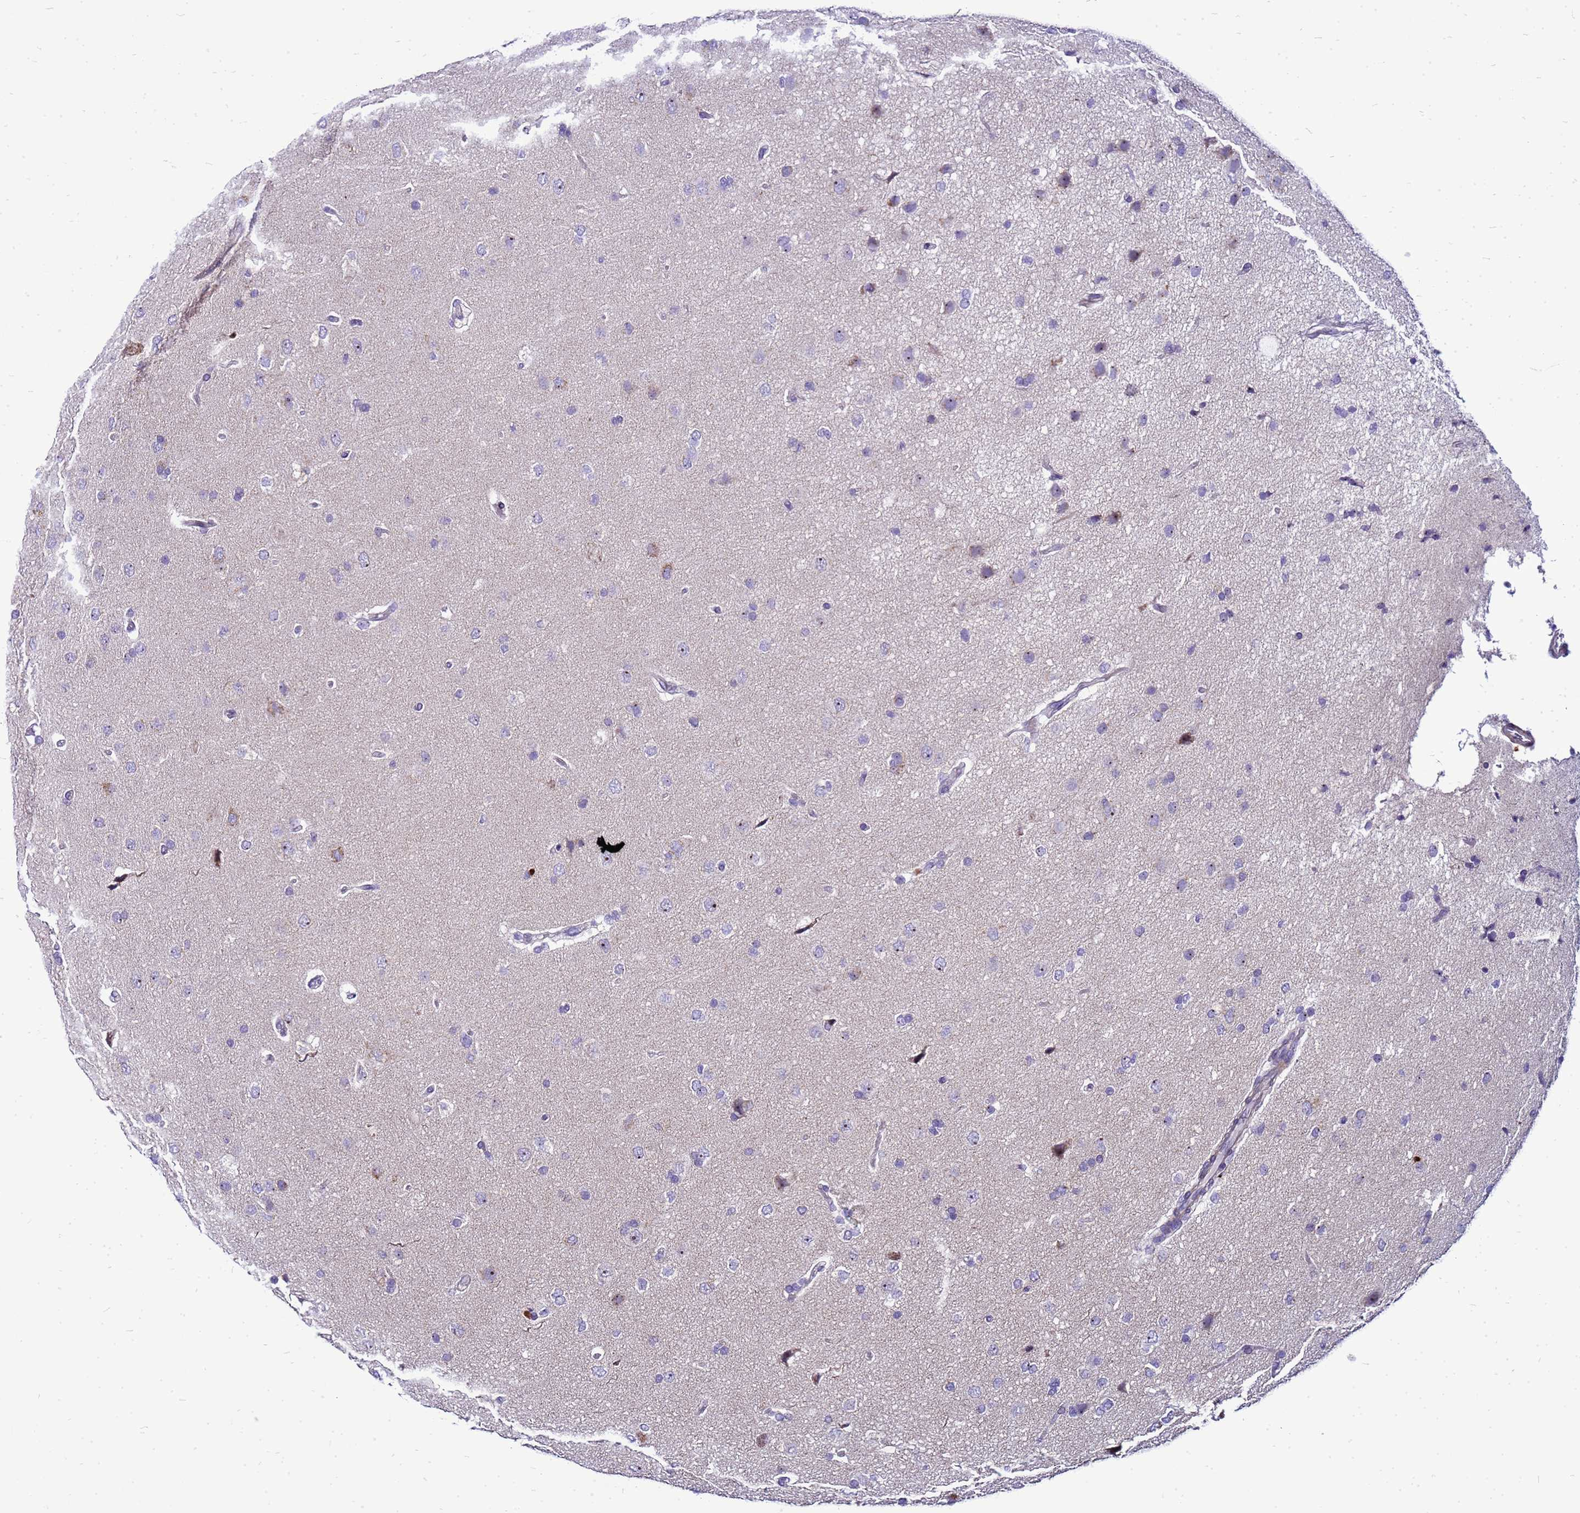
{"staining": {"intensity": "negative", "quantity": "none", "location": "none"}, "tissue": "glioma", "cell_type": "Tumor cells", "image_type": "cancer", "snomed": [{"axis": "morphology", "description": "Glioma, malignant, High grade"}, {"axis": "topography", "description": "Brain"}], "caption": "This is an immunohistochemistry (IHC) histopathology image of malignant glioma (high-grade). There is no expression in tumor cells.", "gene": "VPS4B", "patient": {"sex": "male", "age": 72}}